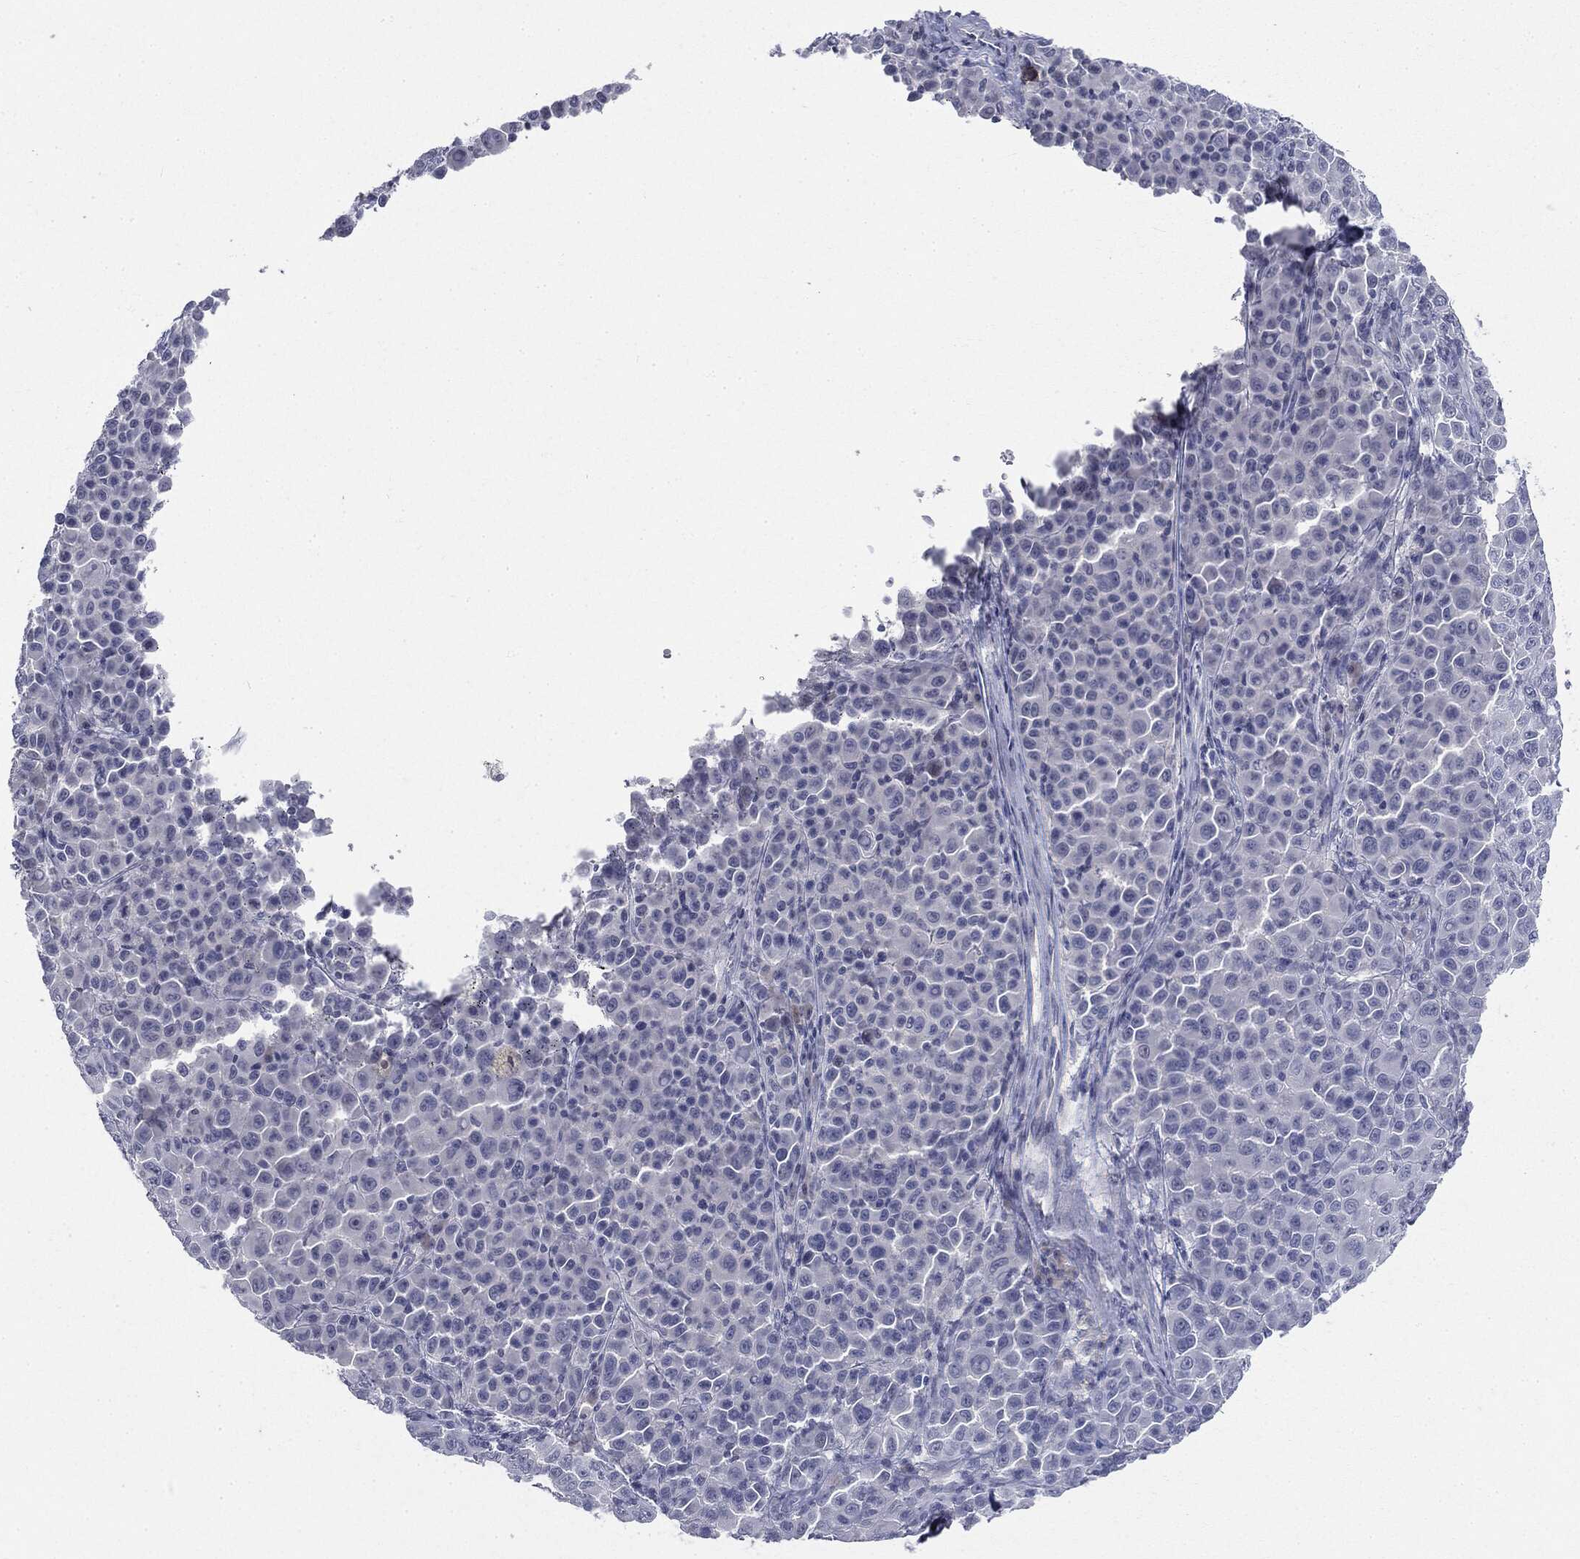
{"staining": {"intensity": "negative", "quantity": "none", "location": "none"}, "tissue": "melanoma", "cell_type": "Tumor cells", "image_type": "cancer", "snomed": [{"axis": "morphology", "description": "Malignant melanoma, NOS"}, {"axis": "topography", "description": "Skin"}], "caption": "An image of melanoma stained for a protein exhibits no brown staining in tumor cells.", "gene": "CGB1", "patient": {"sex": "female", "age": 57}}